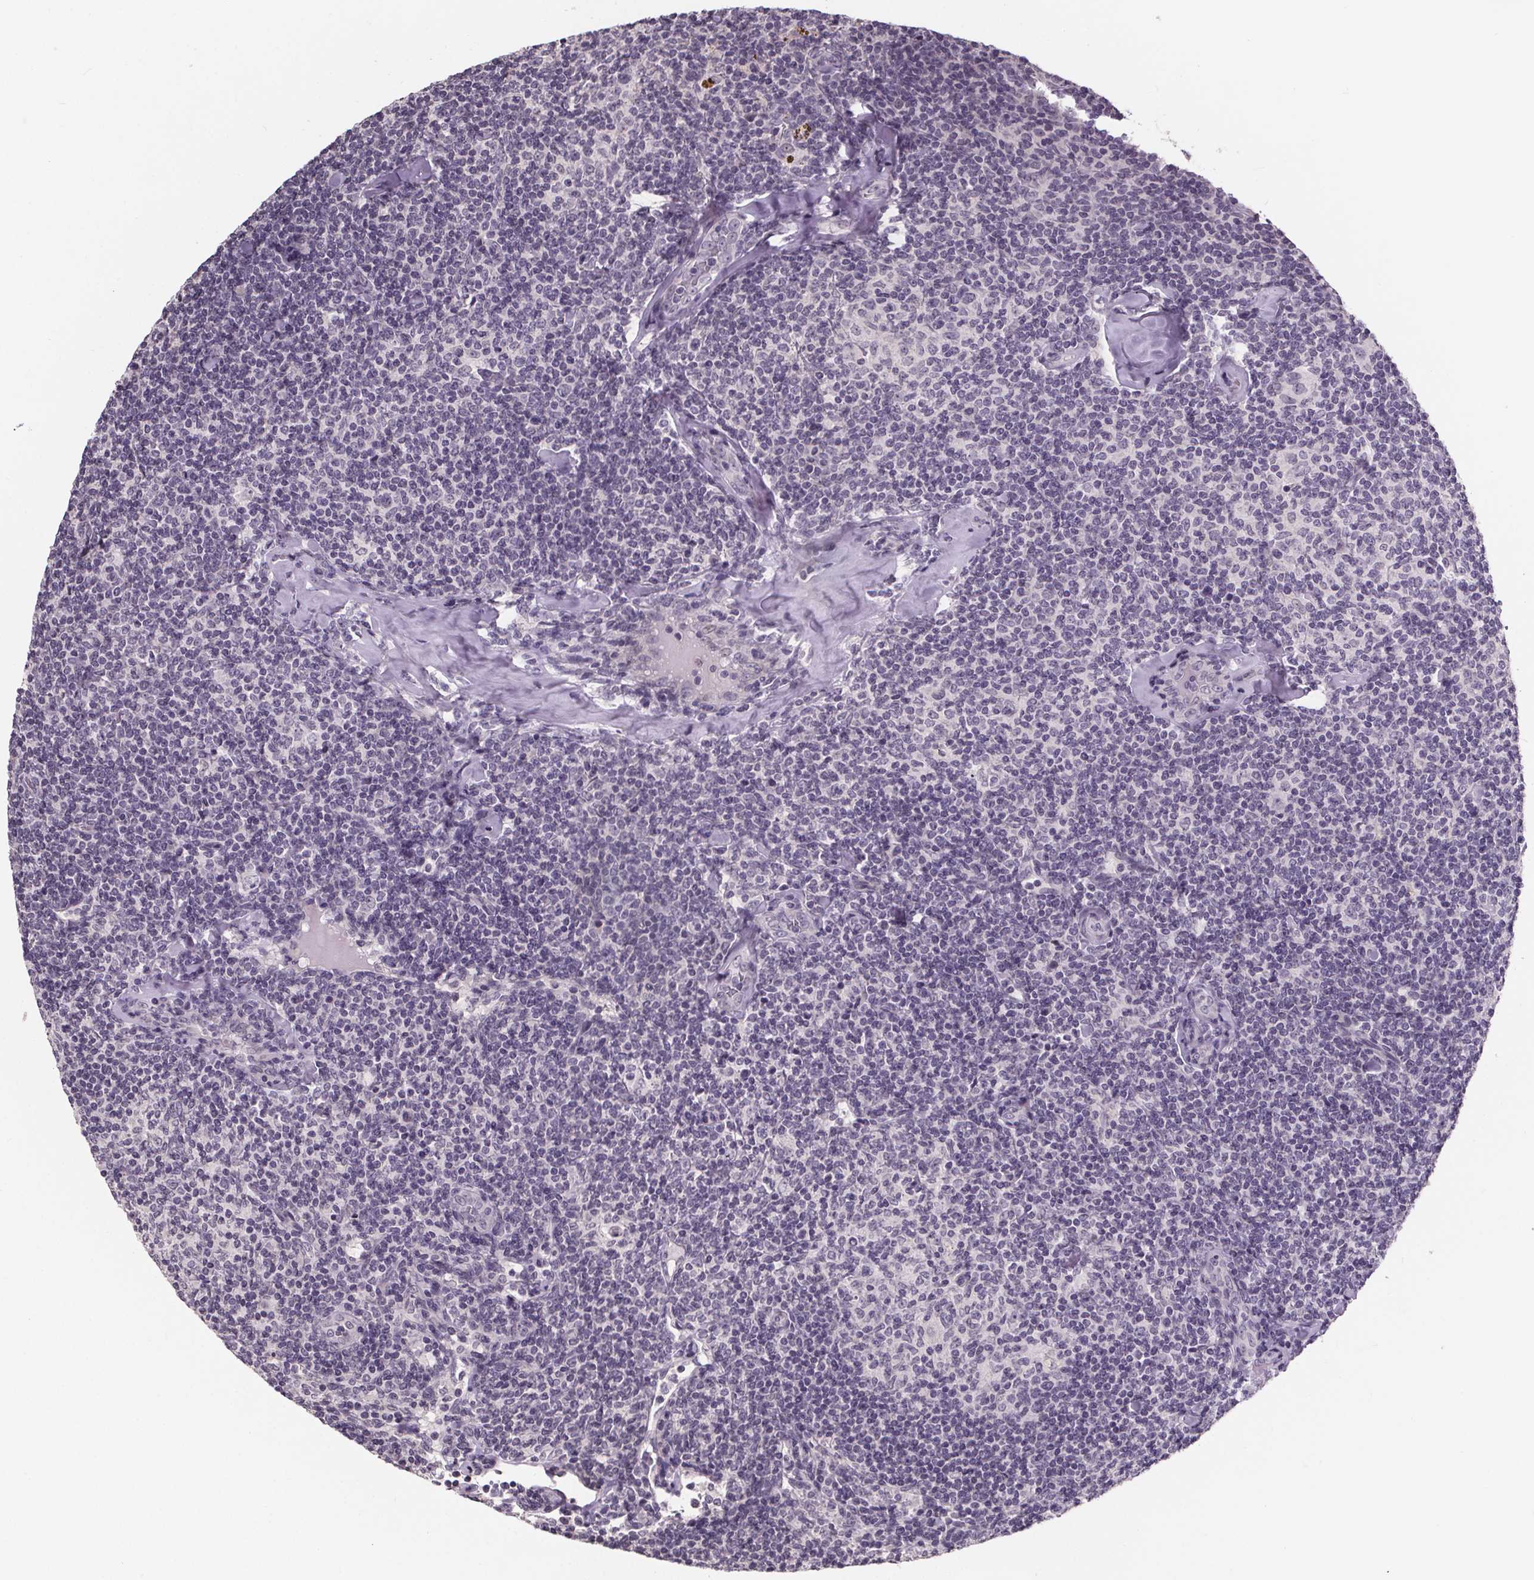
{"staining": {"intensity": "negative", "quantity": "none", "location": "none"}, "tissue": "lymphoma", "cell_type": "Tumor cells", "image_type": "cancer", "snomed": [{"axis": "morphology", "description": "Malignant lymphoma, non-Hodgkin's type, Low grade"}, {"axis": "topography", "description": "Lymph node"}], "caption": "Micrograph shows no protein expression in tumor cells of lymphoma tissue.", "gene": "NKX6-1", "patient": {"sex": "female", "age": 56}}